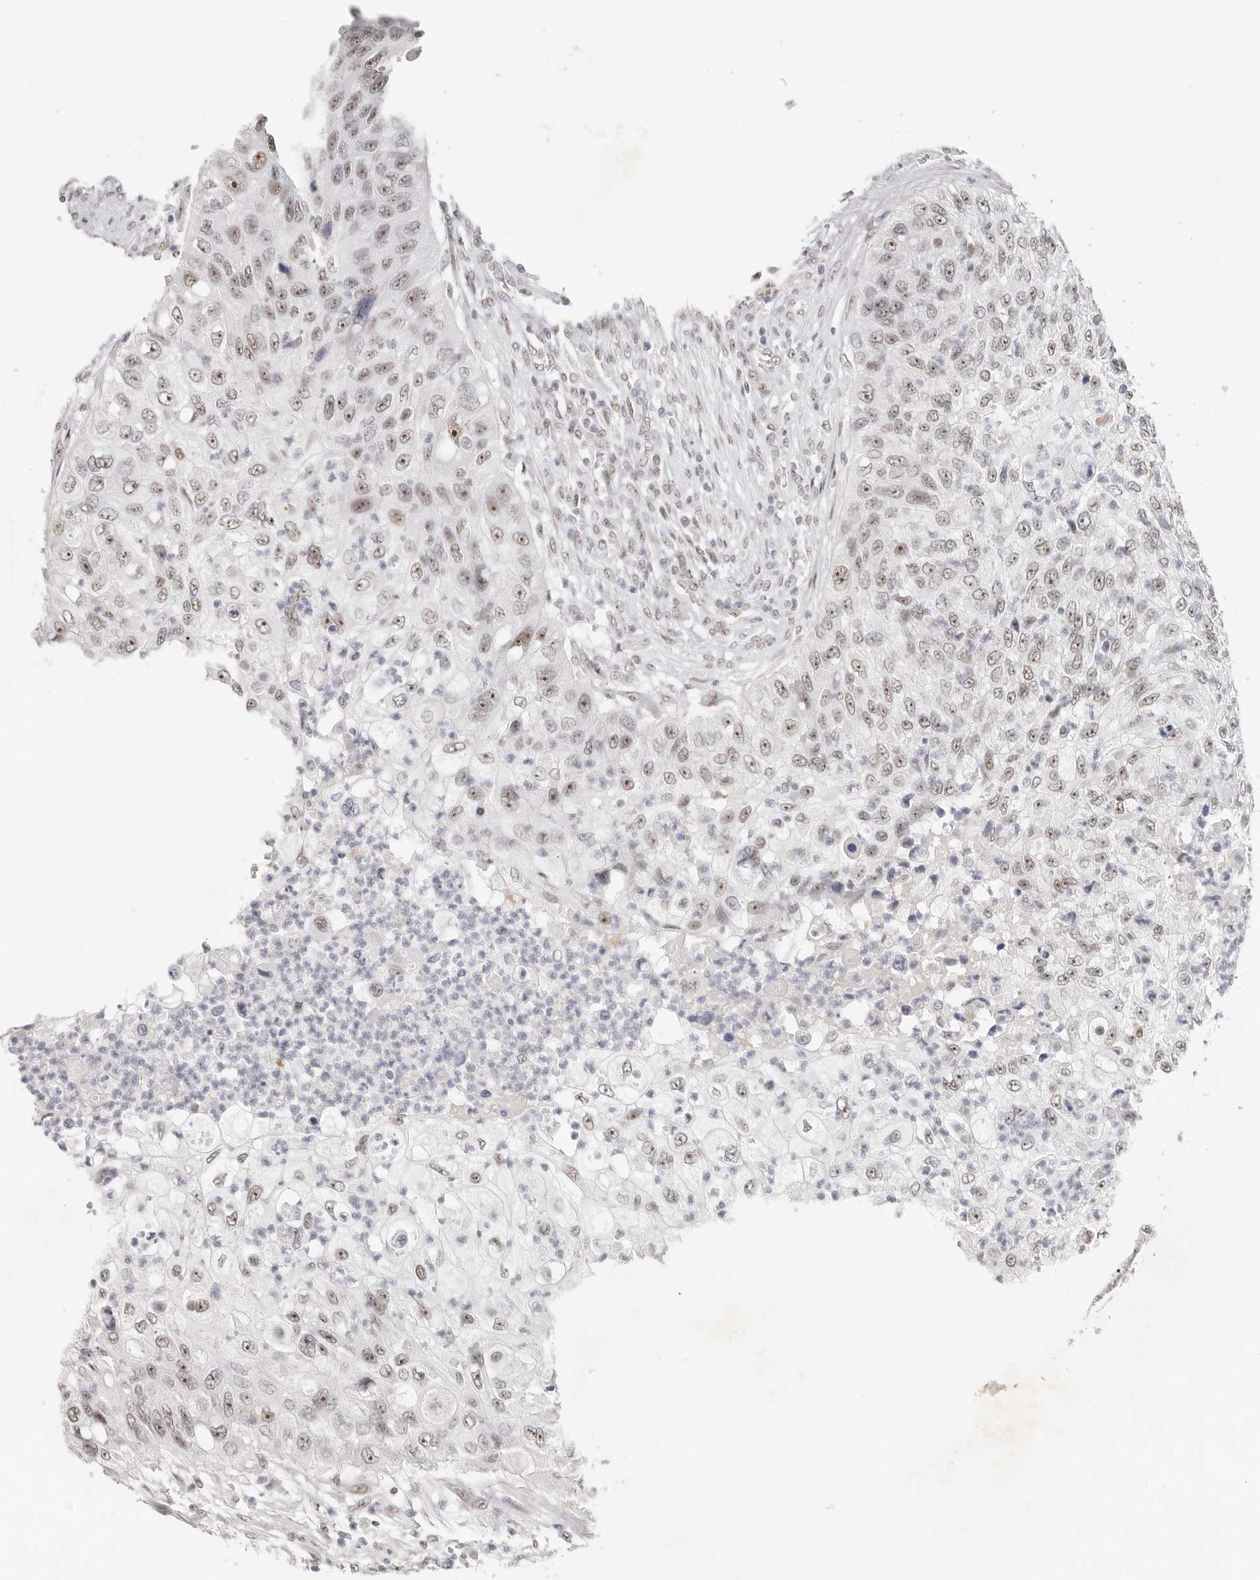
{"staining": {"intensity": "moderate", "quantity": ">75%", "location": "nuclear"}, "tissue": "urothelial cancer", "cell_type": "Tumor cells", "image_type": "cancer", "snomed": [{"axis": "morphology", "description": "Urothelial carcinoma, High grade"}, {"axis": "topography", "description": "Urinary bladder"}], "caption": "The photomicrograph shows staining of urothelial cancer, revealing moderate nuclear protein positivity (brown color) within tumor cells. Immunohistochemistry stains the protein of interest in brown and the nuclei are stained blue.", "gene": "LARP7", "patient": {"sex": "female", "age": 60}}